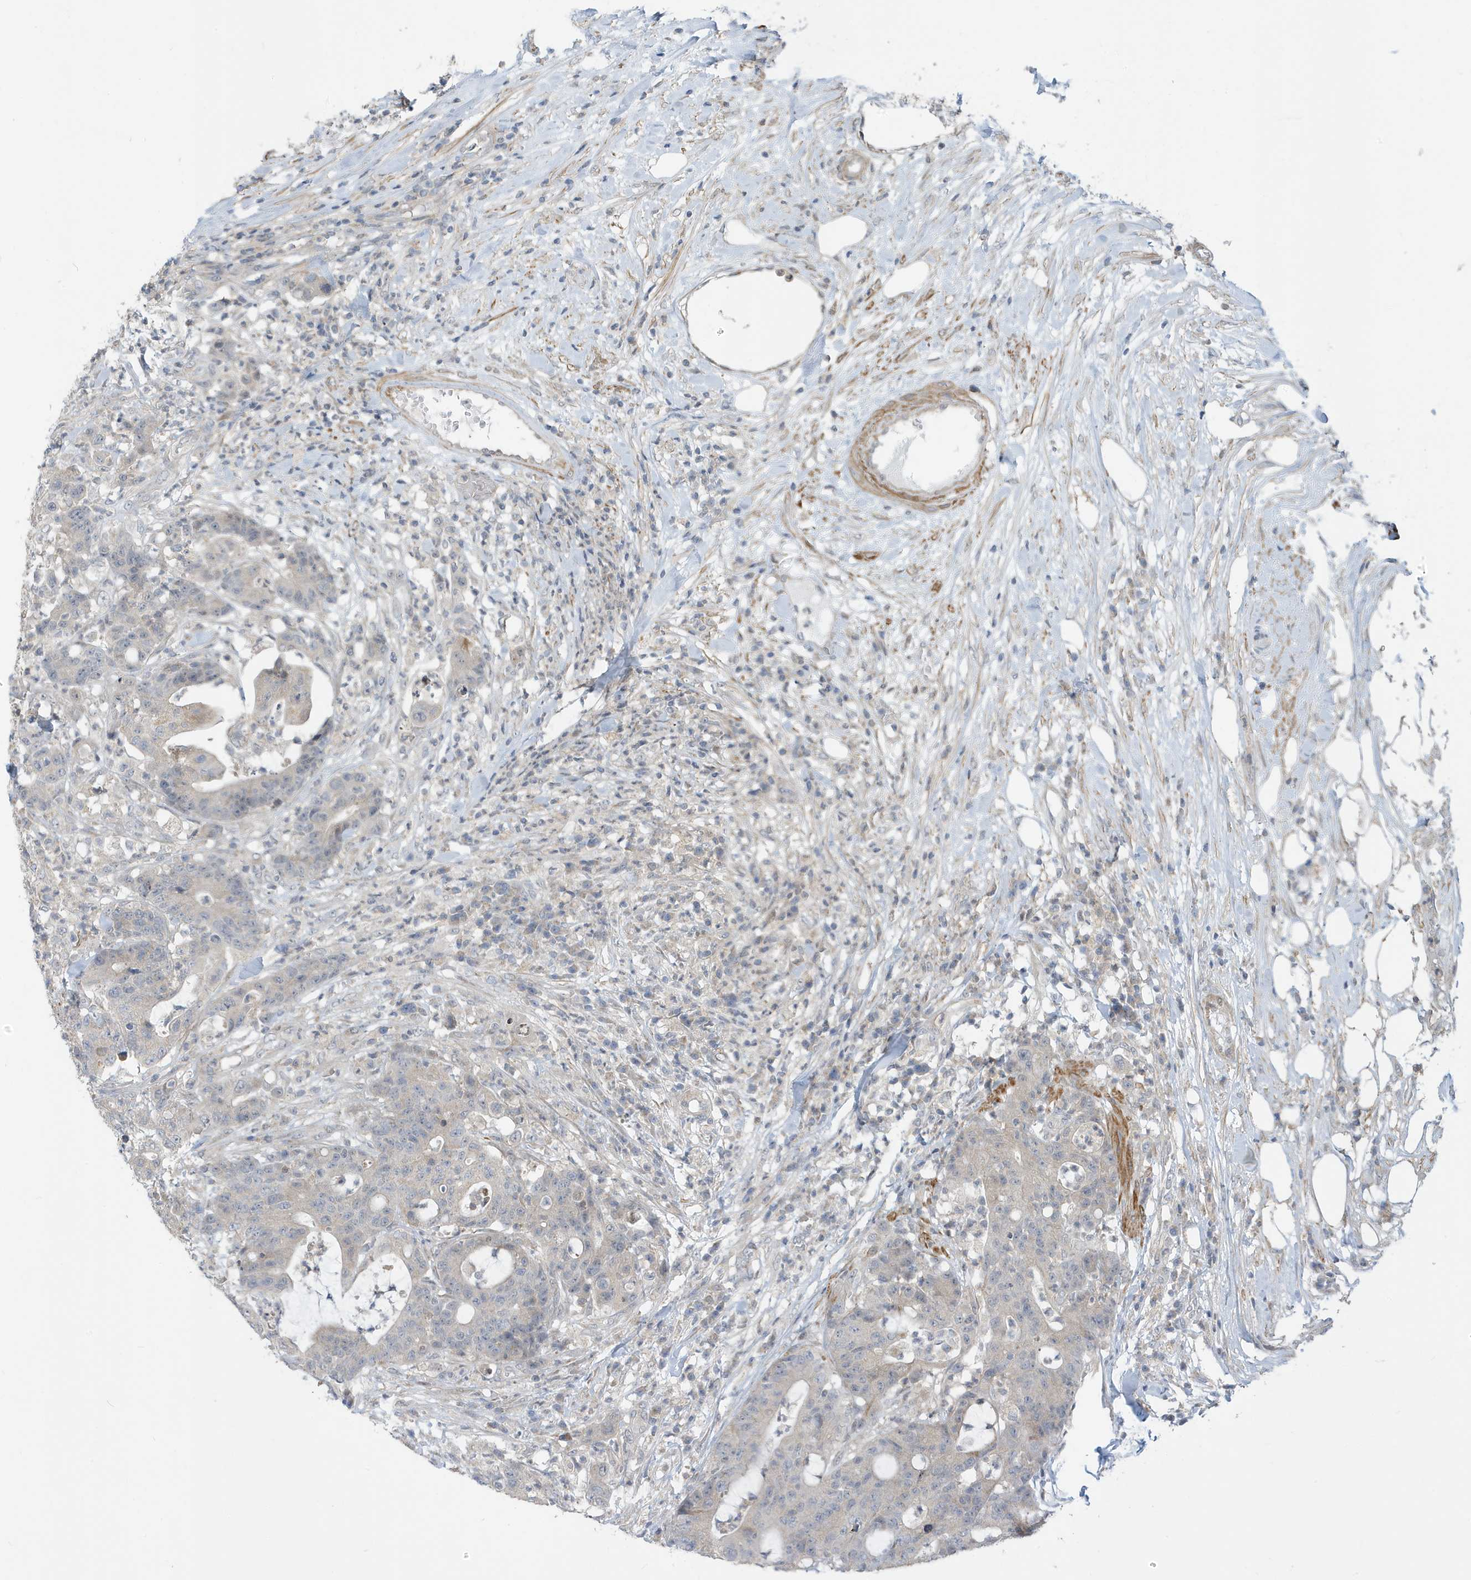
{"staining": {"intensity": "weak", "quantity": "<25%", "location": "cytoplasmic/membranous"}, "tissue": "colorectal cancer", "cell_type": "Tumor cells", "image_type": "cancer", "snomed": [{"axis": "morphology", "description": "Adenocarcinoma, NOS"}, {"axis": "topography", "description": "Colon"}], "caption": "Colorectal cancer was stained to show a protein in brown. There is no significant staining in tumor cells.", "gene": "ATP13A5", "patient": {"sex": "female", "age": 84}}